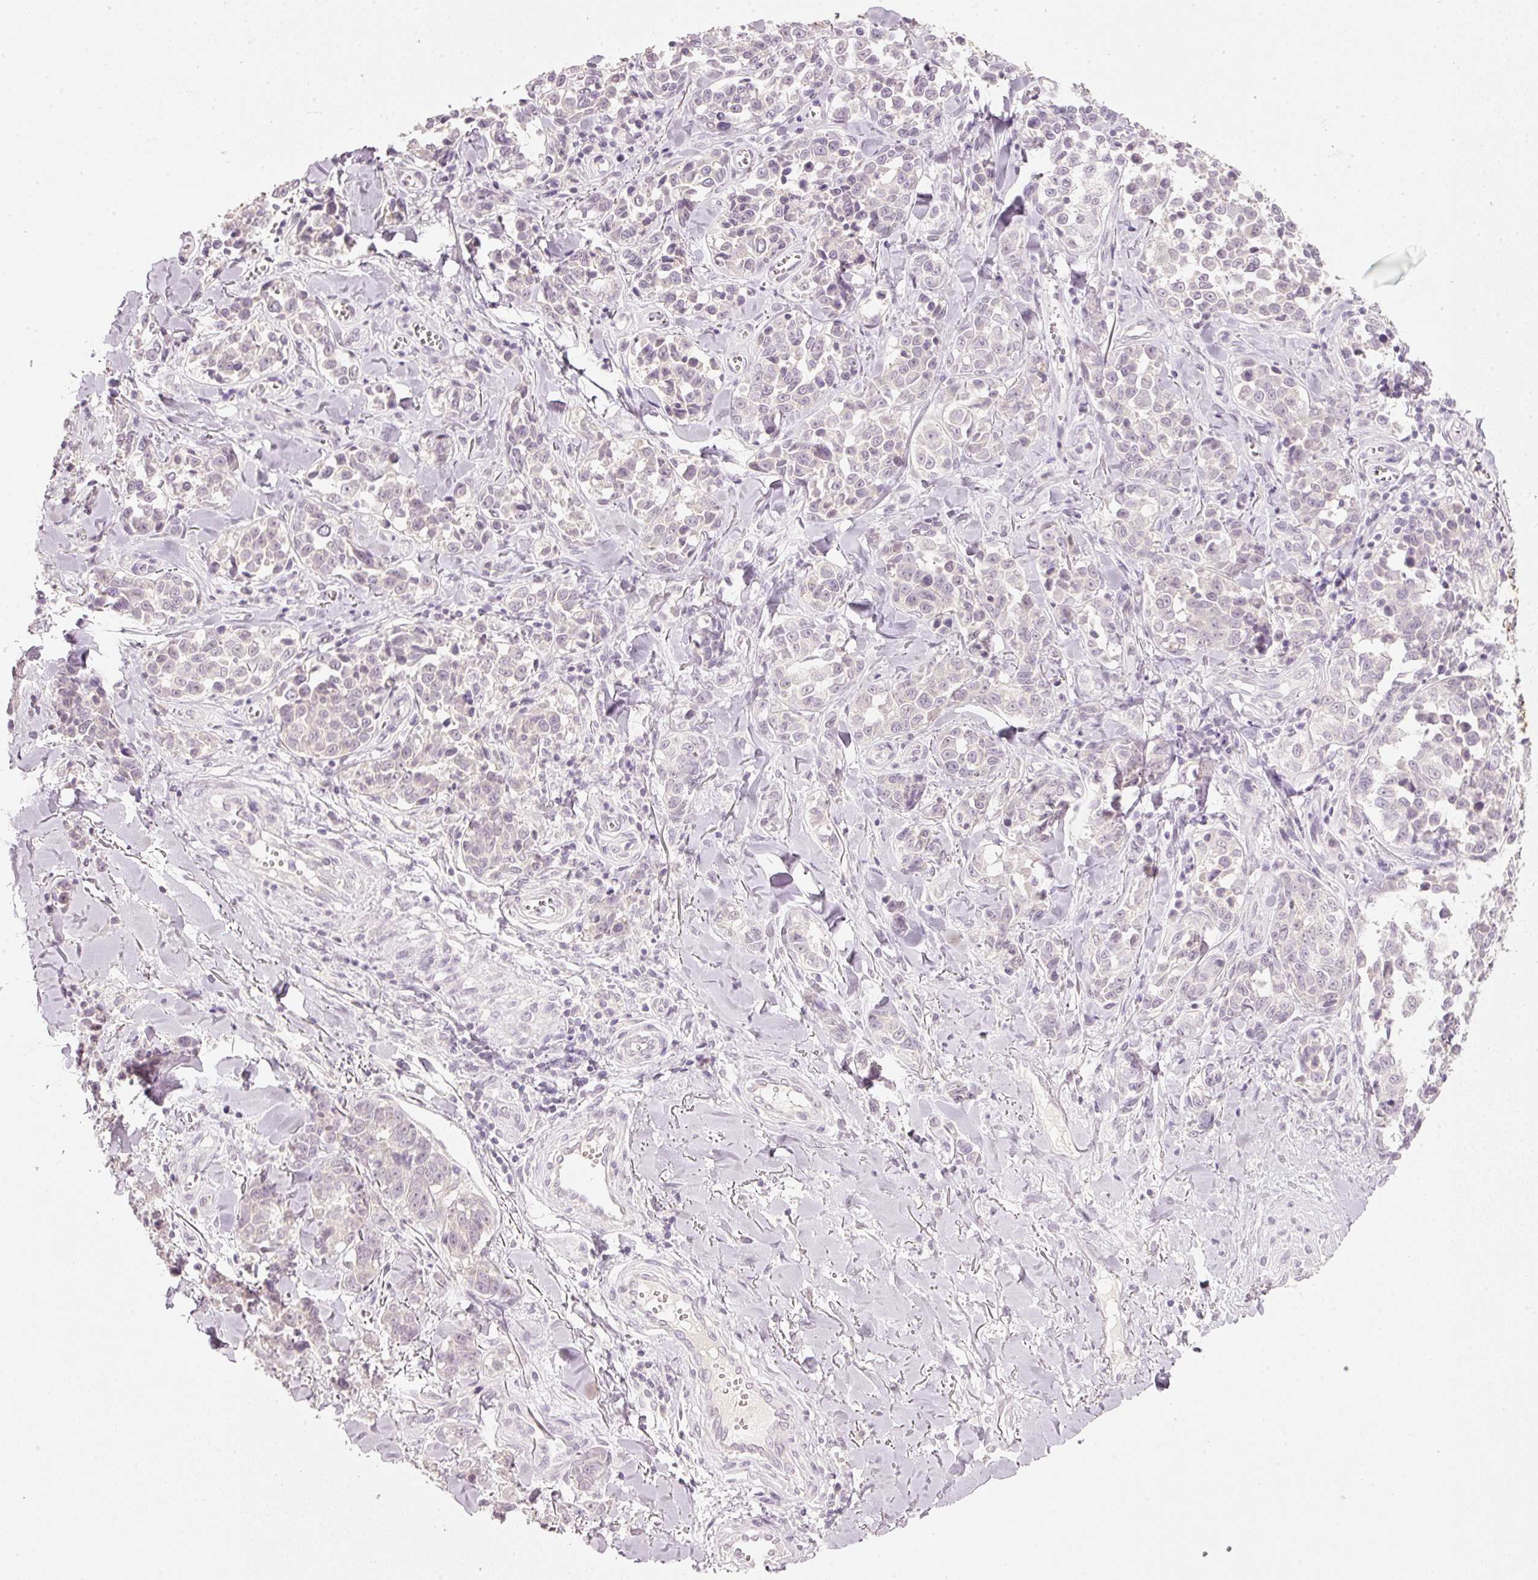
{"staining": {"intensity": "negative", "quantity": "none", "location": "none"}, "tissue": "melanoma", "cell_type": "Tumor cells", "image_type": "cancer", "snomed": [{"axis": "morphology", "description": "Malignant melanoma, NOS"}, {"axis": "topography", "description": "Skin"}], "caption": "High magnification brightfield microscopy of melanoma stained with DAB (brown) and counterstained with hematoxylin (blue): tumor cells show no significant expression.", "gene": "STEAP1", "patient": {"sex": "female", "age": 64}}